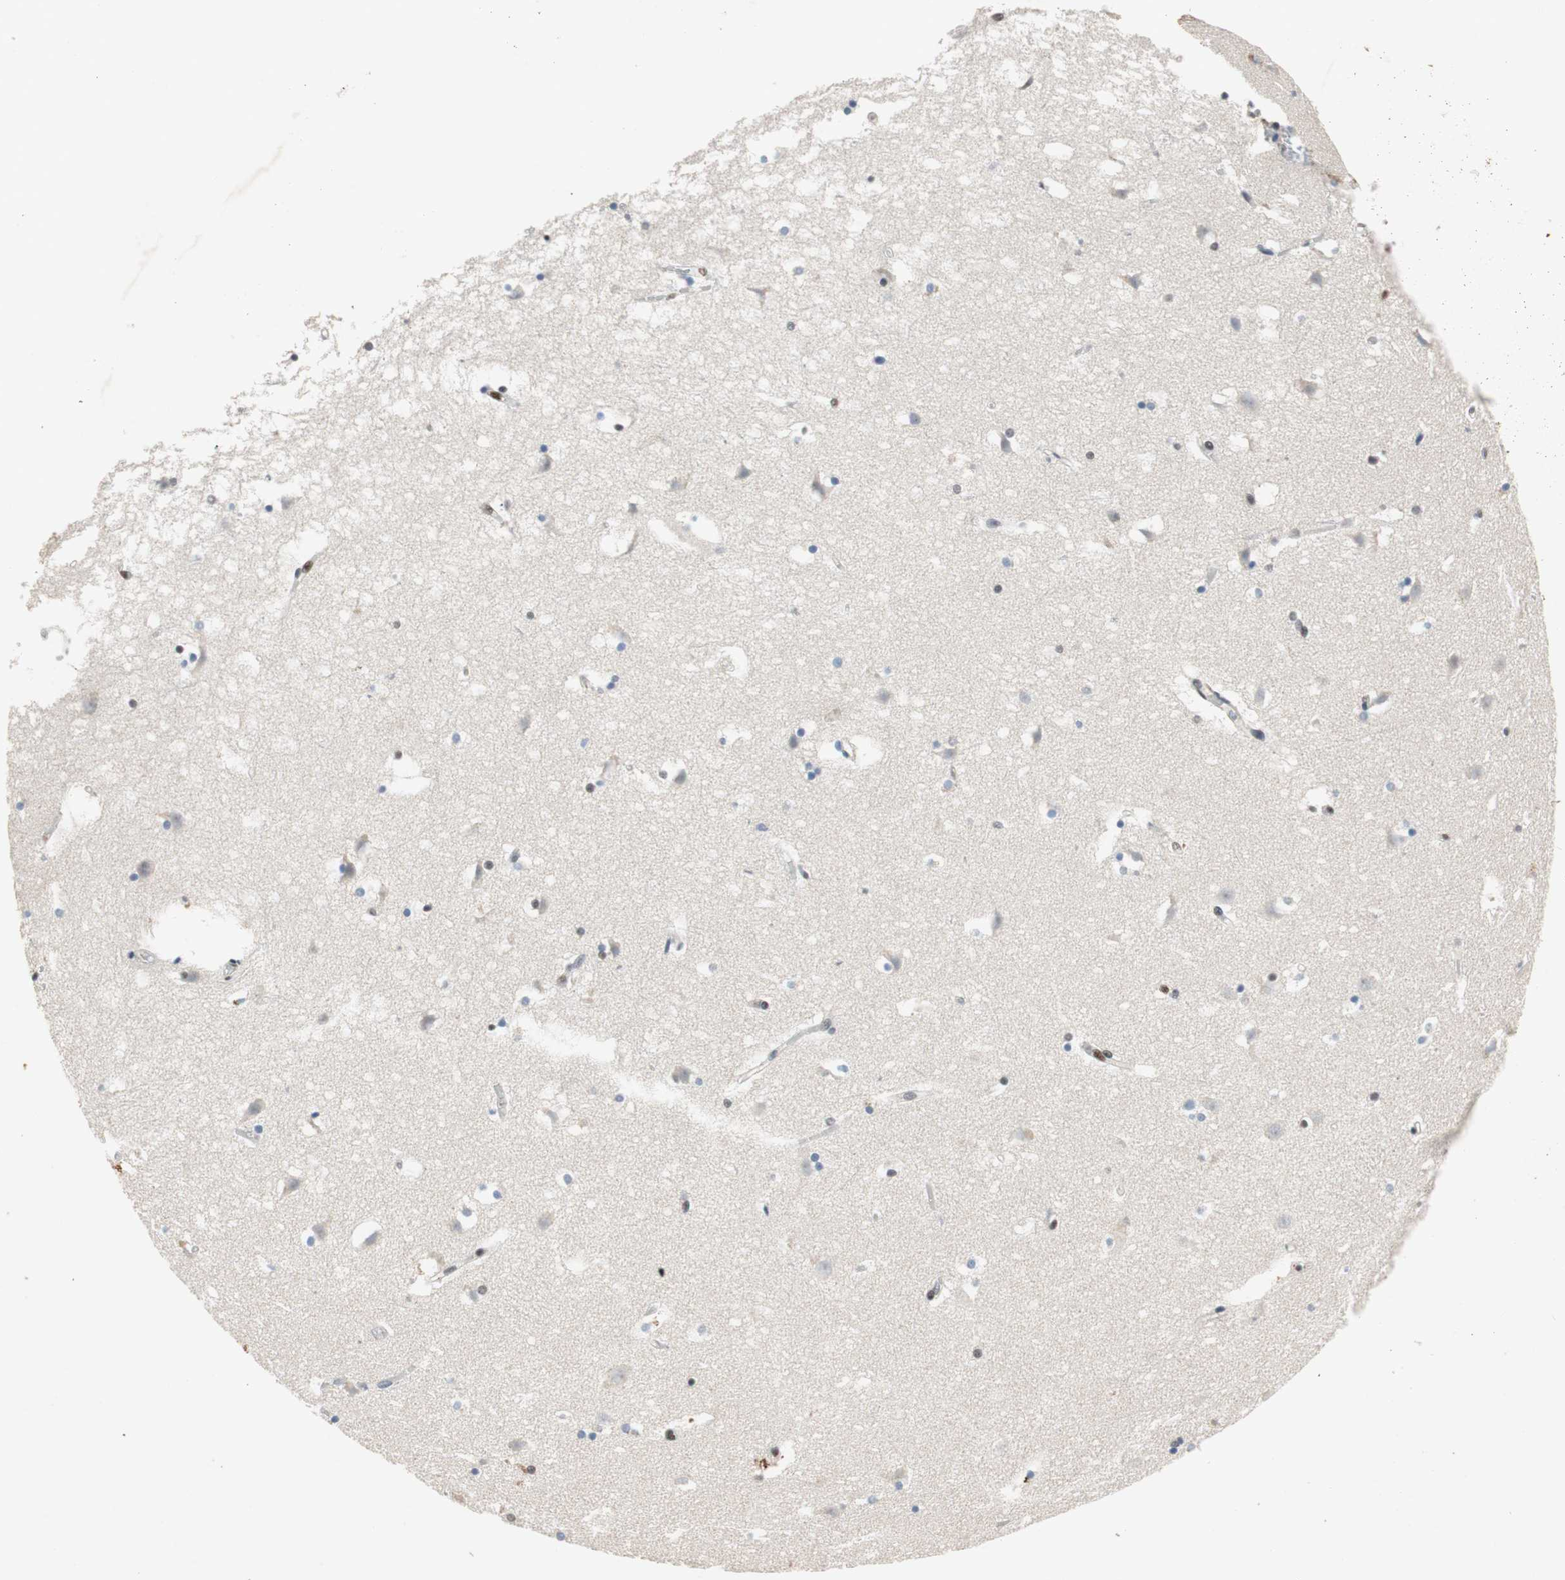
{"staining": {"intensity": "moderate", "quantity": "25%-75%", "location": "nuclear"}, "tissue": "caudate", "cell_type": "Glial cells", "image_type": "normal", "snomed": [{"axis": "morphology", "description": "Normal tissue, NOS"}, {"axis": "topography", "description": "Lateral ventricle wall"}], "caption": "Immunohistochemistry (IHC) of normal human caudate exhibits medium levels of moderate nuclear expression in about 25%-75% of glial cells.", "gene": "NCBP3", "patient": {"sex": "male", "age": 45}}